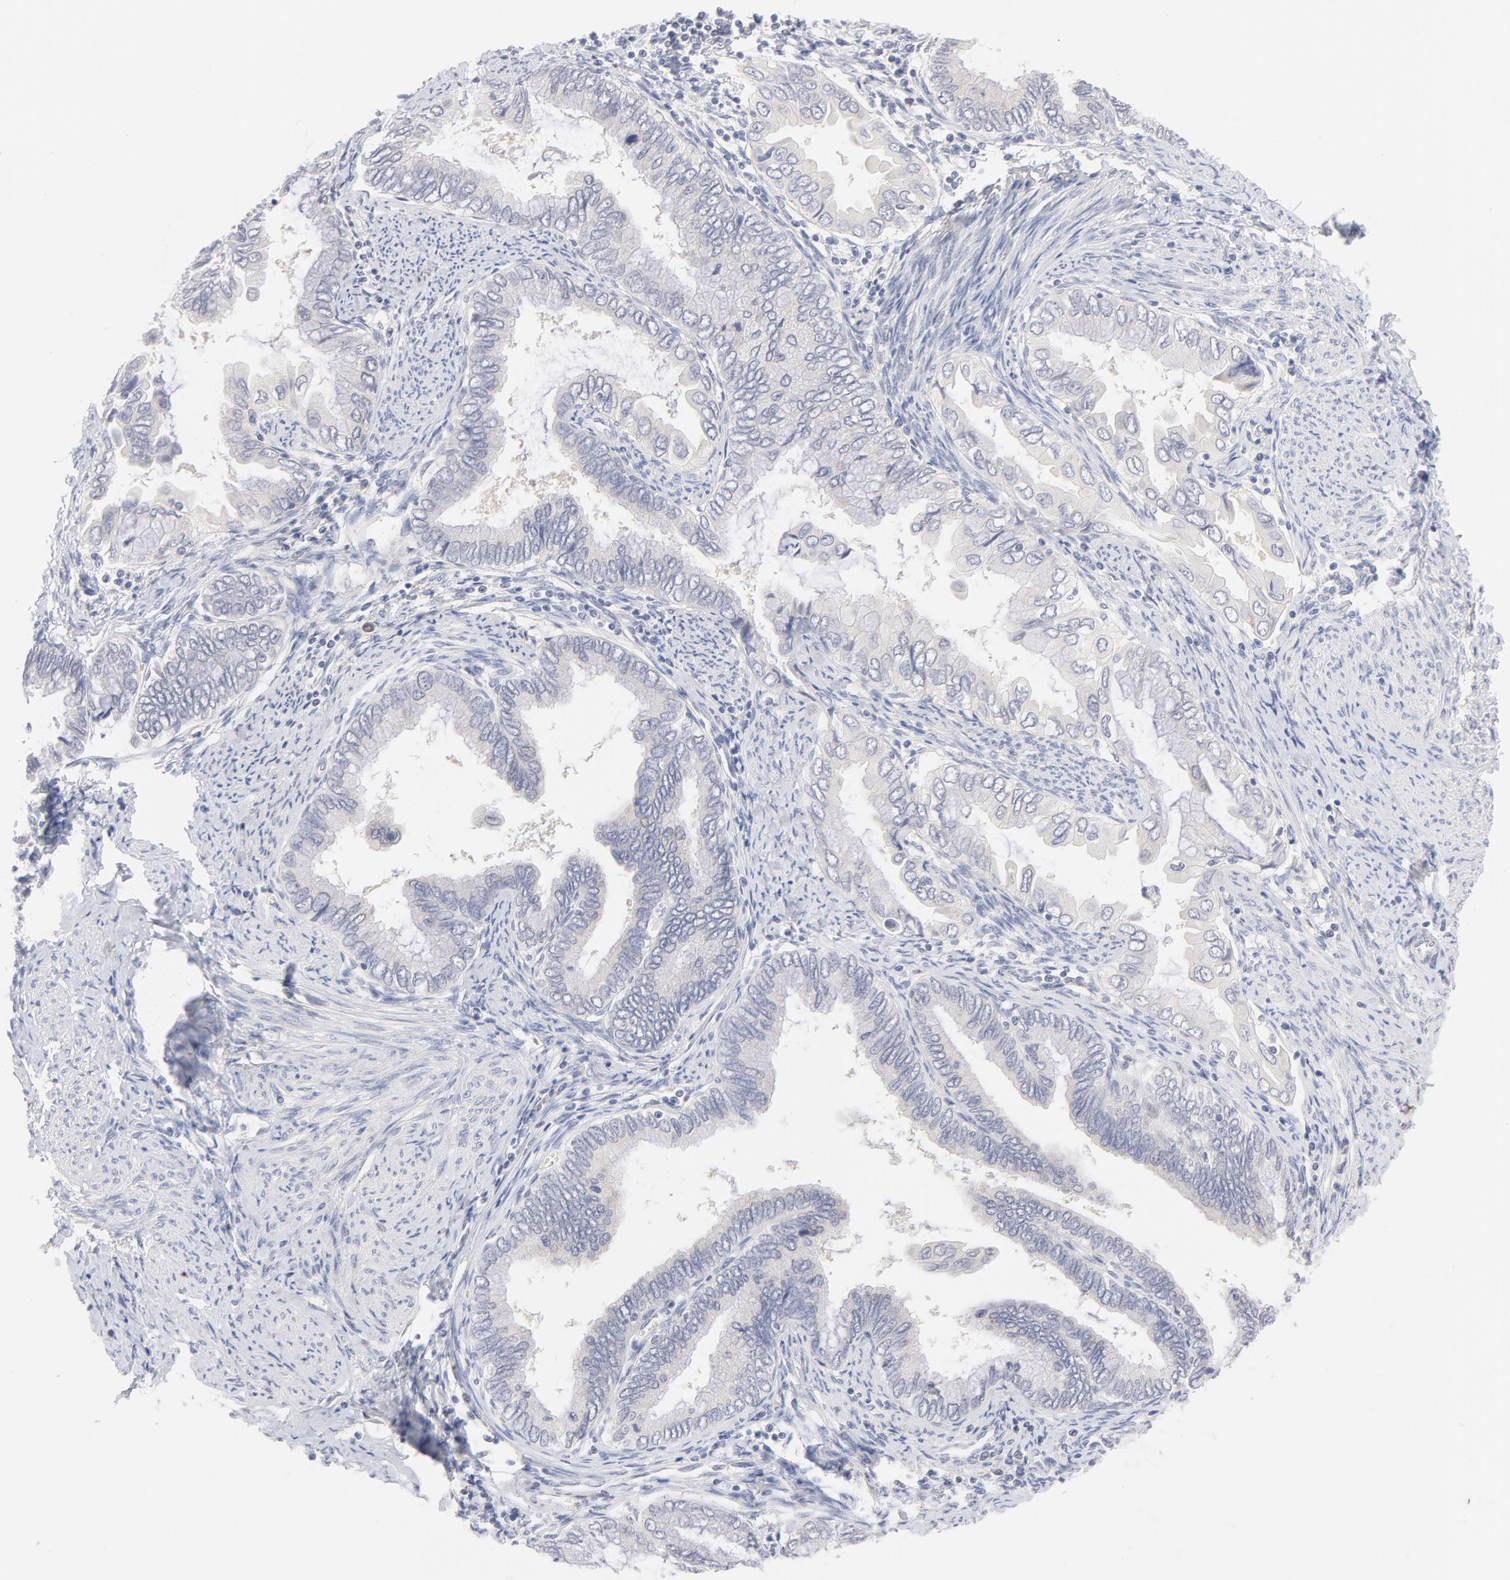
{"staining": {"intensity": "negative", "quantity": "none", "location": "none"}, "tissue": "cervical cancer", "cell_type": "Tumor cells", "image_type": "cancer", "snomed": [{"axis": "morphology", "description": "Adenocarcinoma, NOS"}, {"axis": "topography", "description": "Cervix"}], "caption": "Immunohistochemistry micrograph of cervical cancer stained for a protein (brown), which demonstrates no expression in tumor cells. (Brightfield microscopy of DAB IHC at high magnification).", "gene": "NKX2-2", "patient": {"sex": "female", "age": 49}}